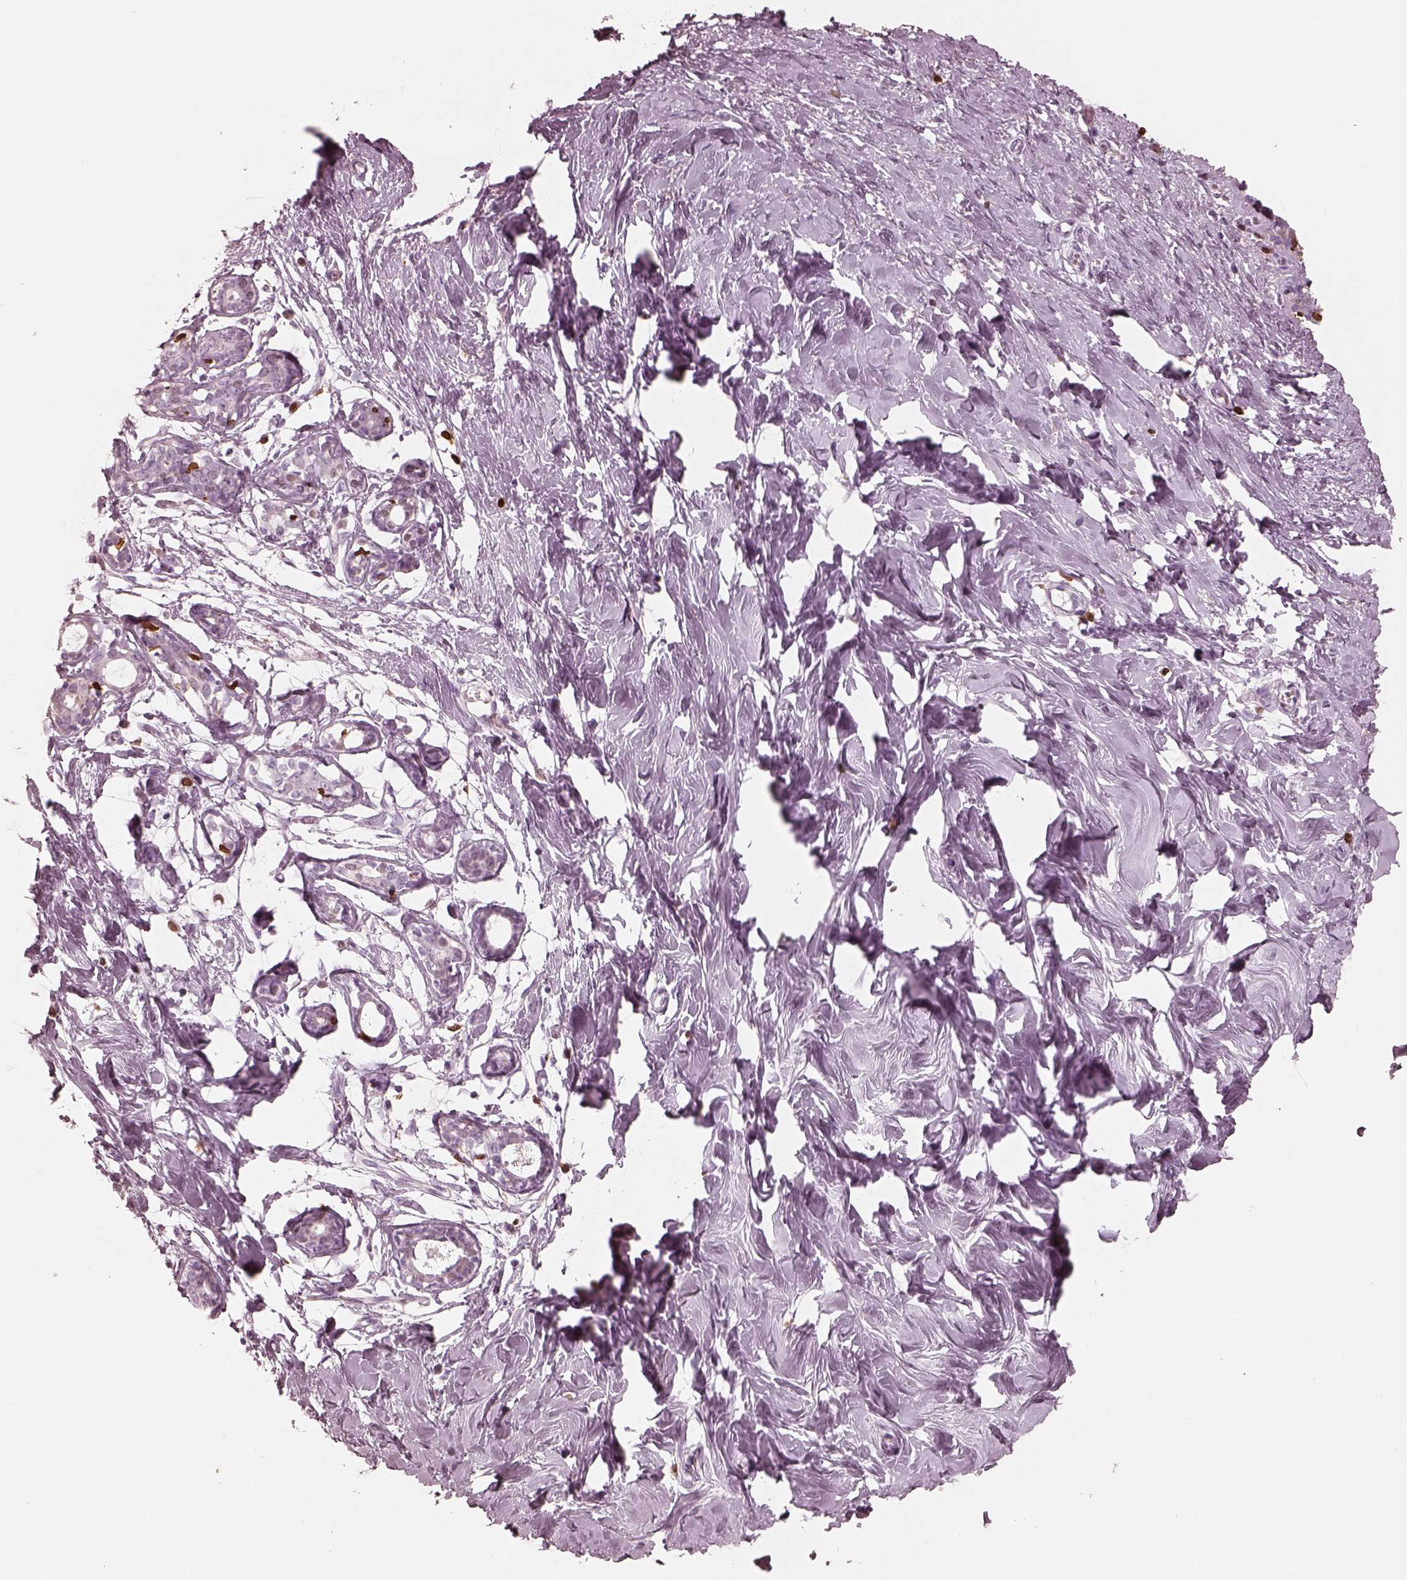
{"staining": {"intensity": "negative", "quantity": "none", "location": "none"}, "tissue": "breast", "cell_type": "Adipocytes", "image_type": "normal", "snomed": [{"axis": "morphology", "description": "Normal tissue, NOS"}, {"axis": "topography", "description": "Breast"}], "caption": "An image of breast stained for a protein displays no brown staining in adipocytes.", "gene": "ALOX5", "patient": {"sex": "female", "age": 27}}